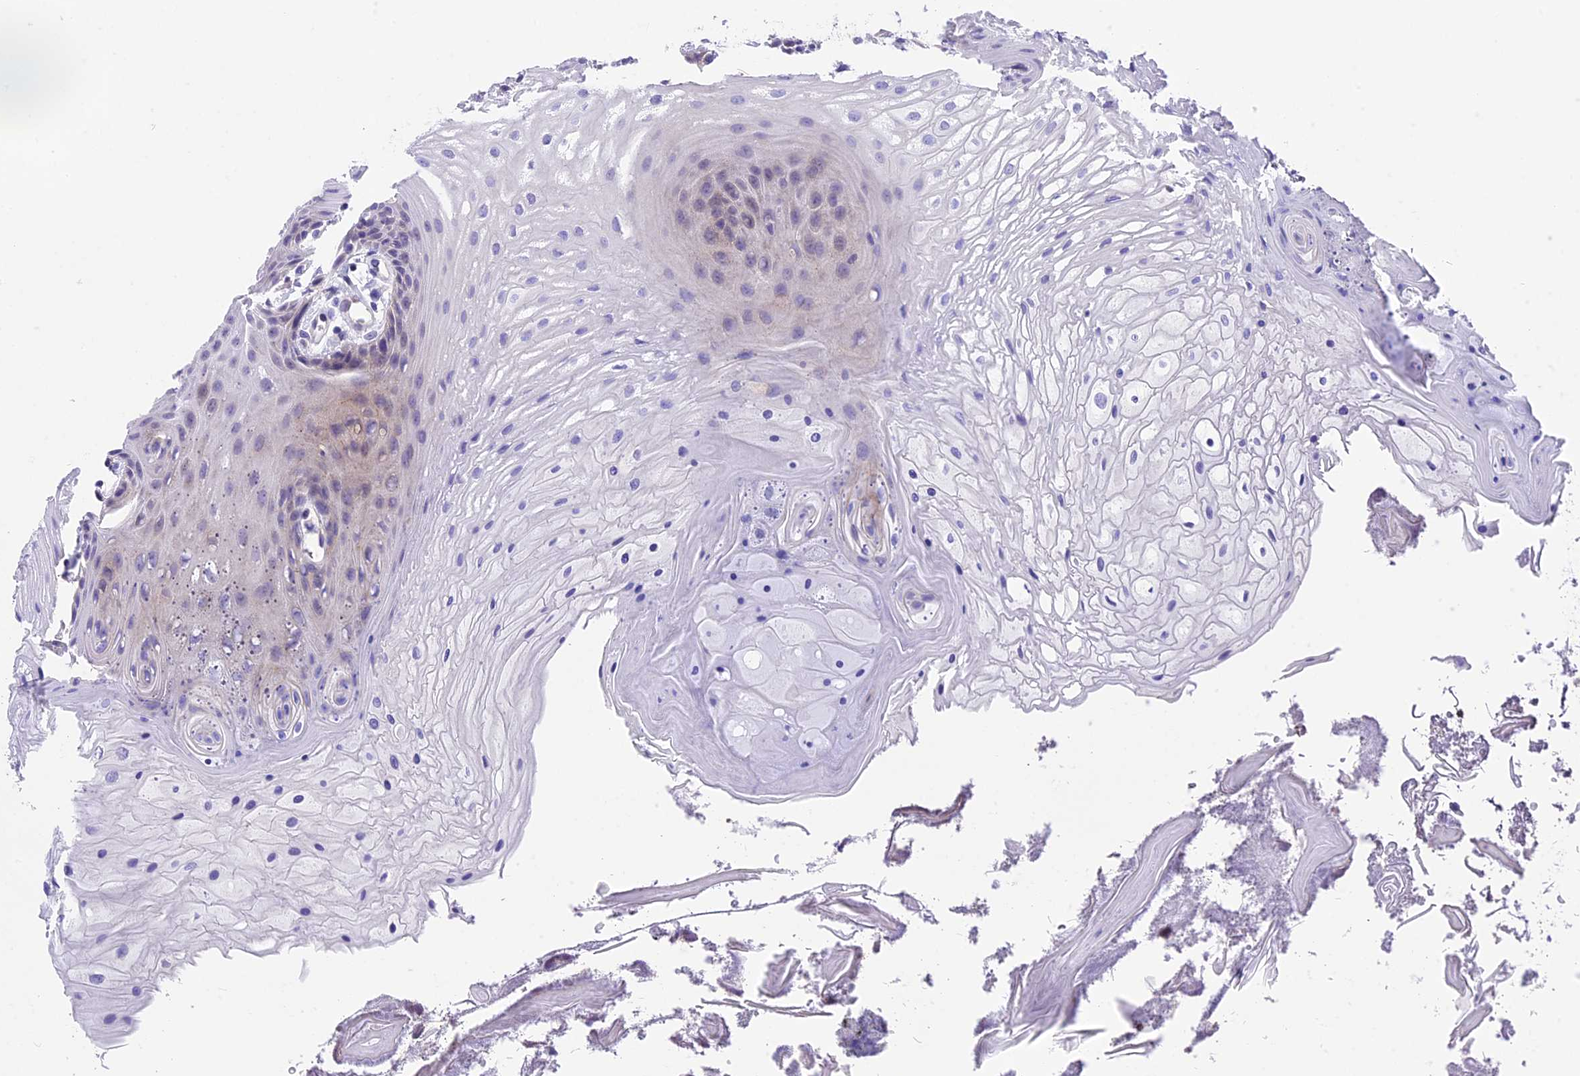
{"staining": {"intensity": "negative", "quantity": "none", "location": "none"}, "tissue": "oral mucosa", "cell_type": "Squamous epithelial cells", "image_type": "normal", "snomed": [{"axis": "morphology", "description": "Normal tissue, NOS"}, {"axis": "topography", "description": "Oral tissue"}], "caption": "The IHC micrograph has no significant expression in squamous epithelial cells of oral mucosa. The staining is performed using DAB (3,3'-diaminobenzidine) brown chromogen with nuclei counter-stained in using hematoxylin.", "gene": "PRR15", "patient": {"sex": "female", "age": 80}}